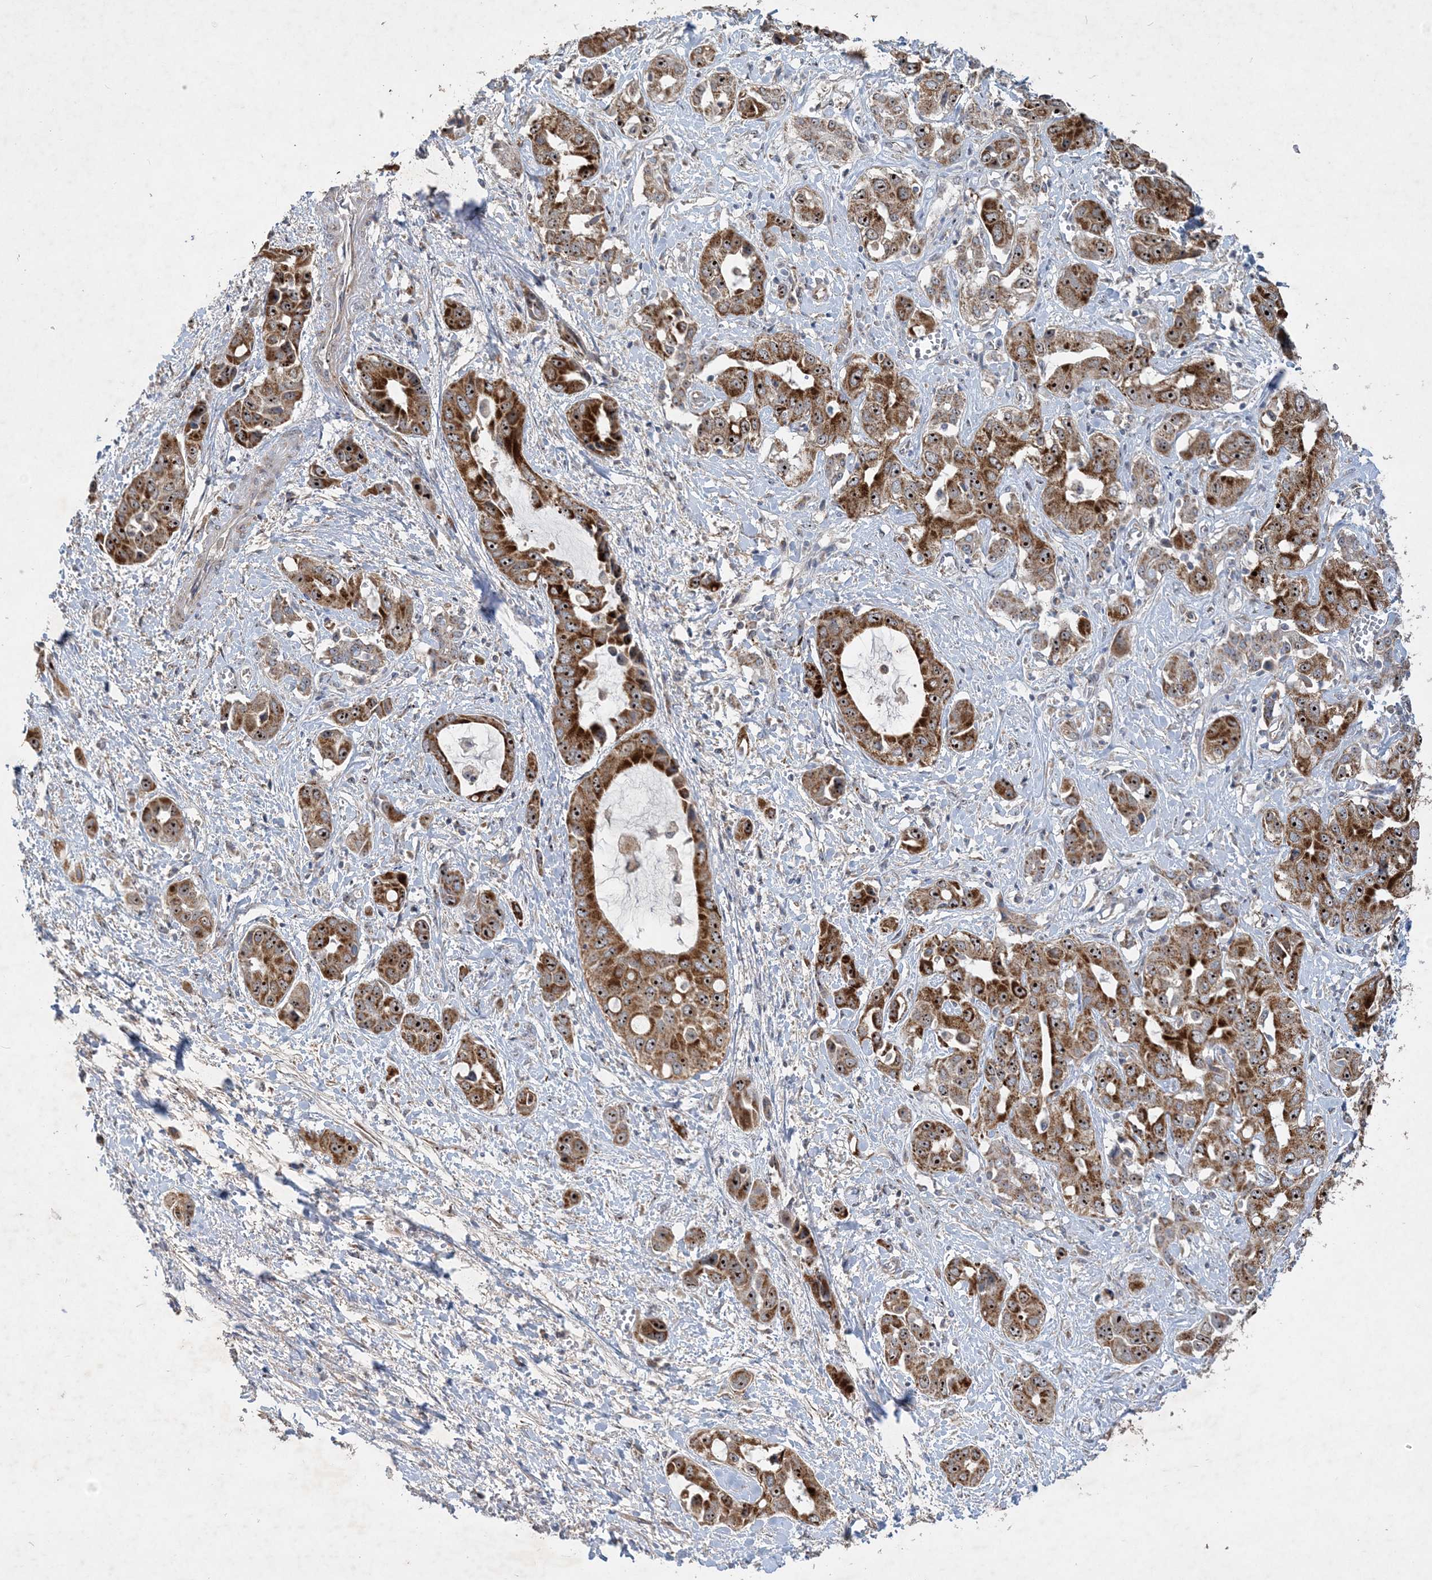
{"staining": {"intensity": "strong", "quantity": ">75%", "location": "cytoplasmic/membranous,nuclear"}, "tissue": "liver cancer", "cell_type": "Tumor cells", "image_type": "cancer", "snomed": [{"axis": "morphology", "description": "Cholangiocarcinoma"}, {"axis": "topography", "description": "Liver"}], "caption": "About >75% of tumor cells in human liver cancer demonstrate strong cytoplasmic/membranous and nuclear protein staining as visualized by brown immunohistochemical staining.", "gene": "FEZ2", "patient": {"sex": "female", "age": 52}}